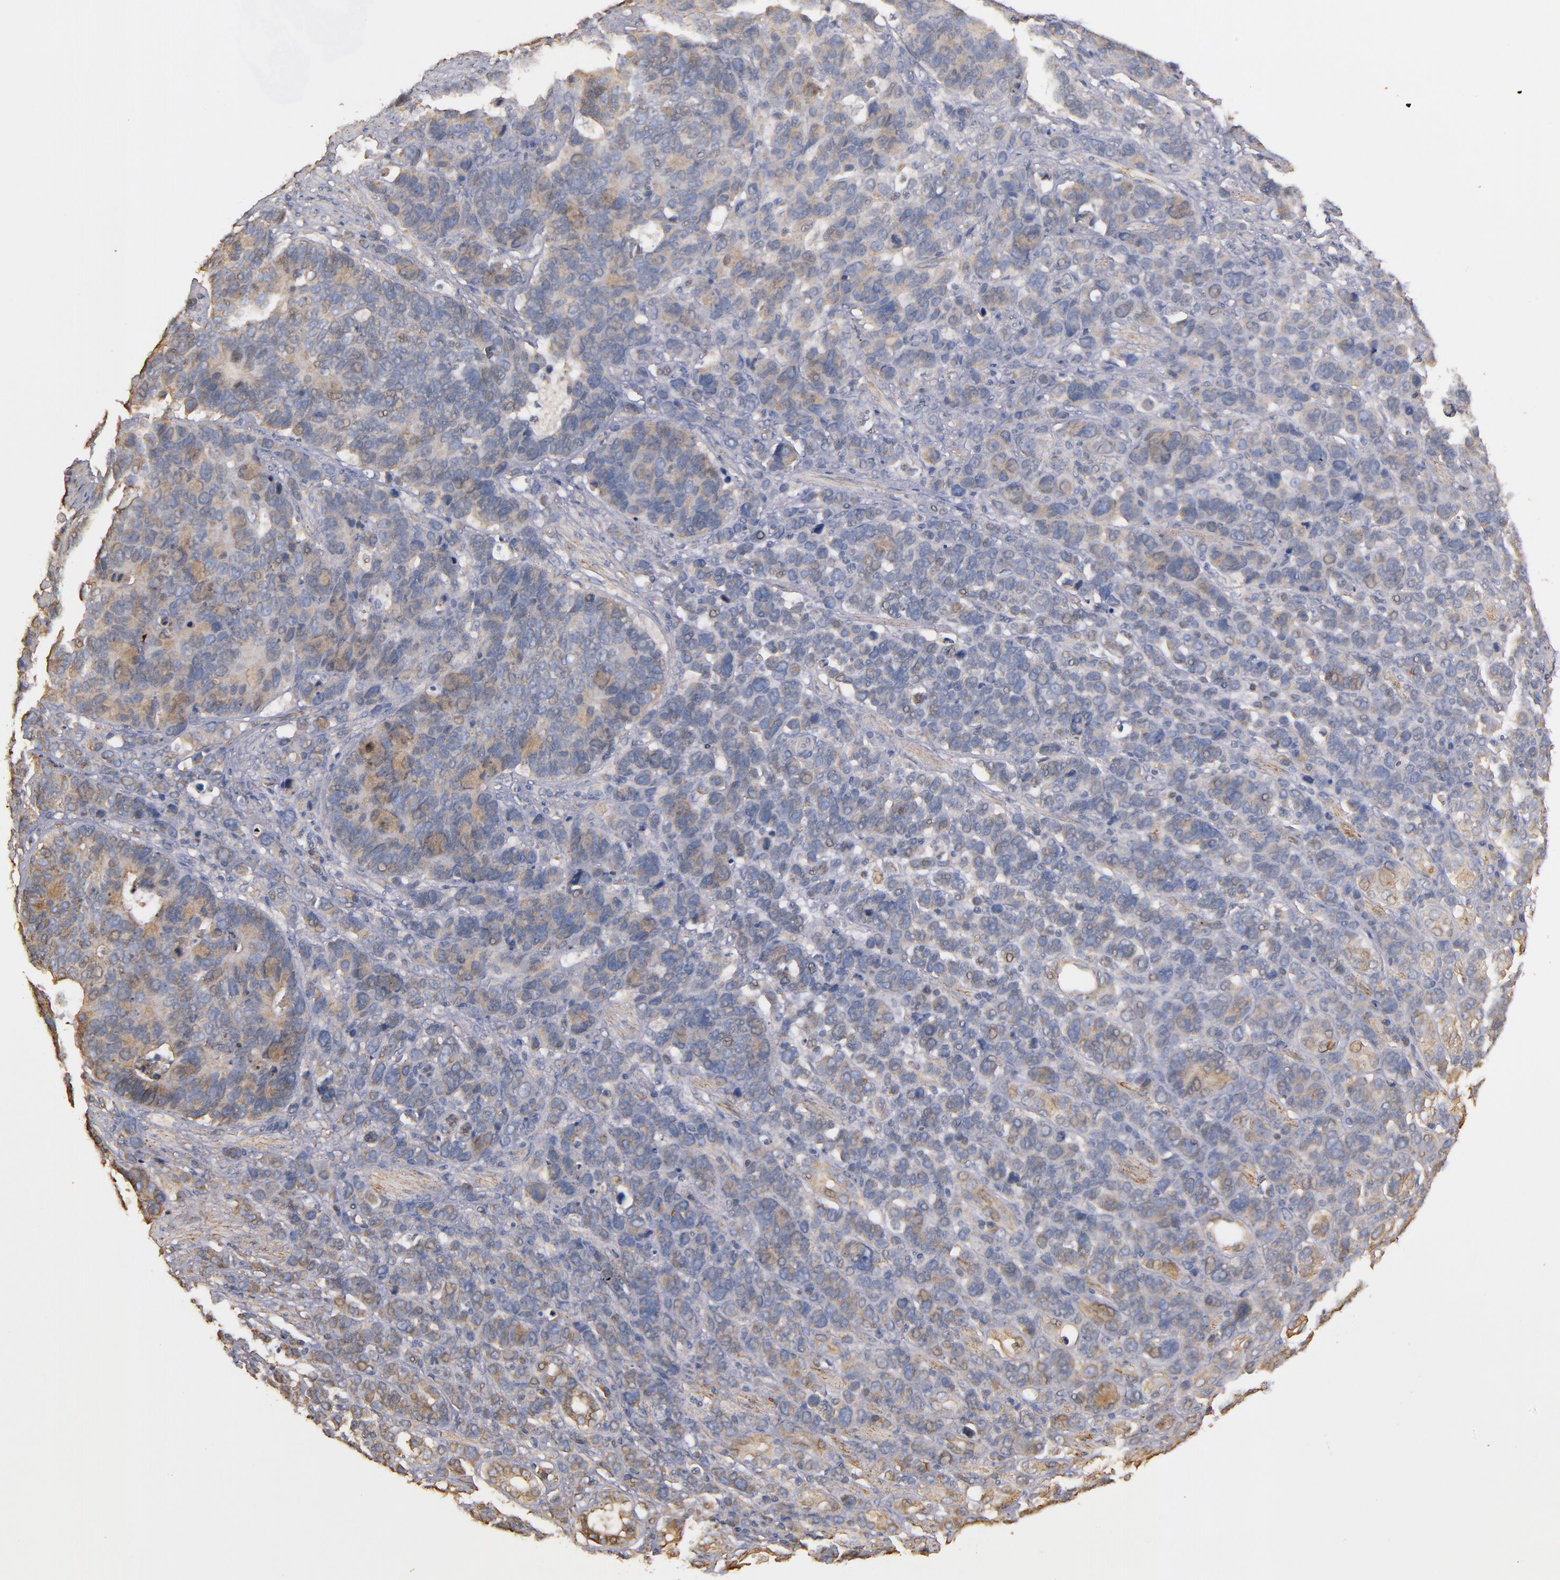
{"staining": {"intensity": "moderate", "quantity": "25%-75%", "location": "cytoplasmic/membranous"}, "tissue": "stomach cancer", "cell_type": "Tumor cells", "image_type": "cancer", "snomed": [{"axis": "morphology", "description": "Adenocarcinoma, NOS"}, {"axis": "topography", "description": "Stomach, upper"}], "caption": "Stomach adenocarcinoma stained with immunohistochemistry (IHC) reveals moderate cytoplasmic/membranous expression in about 25%-75% of tumor cells. Using DAB (3,3'-diaminobenzidine) (brown) and hematoxylin (blue) stains, captured at high magnification using brightfield microscopy.", "gene": "DMD", "patient": {"sex": "male", "age": 71}}